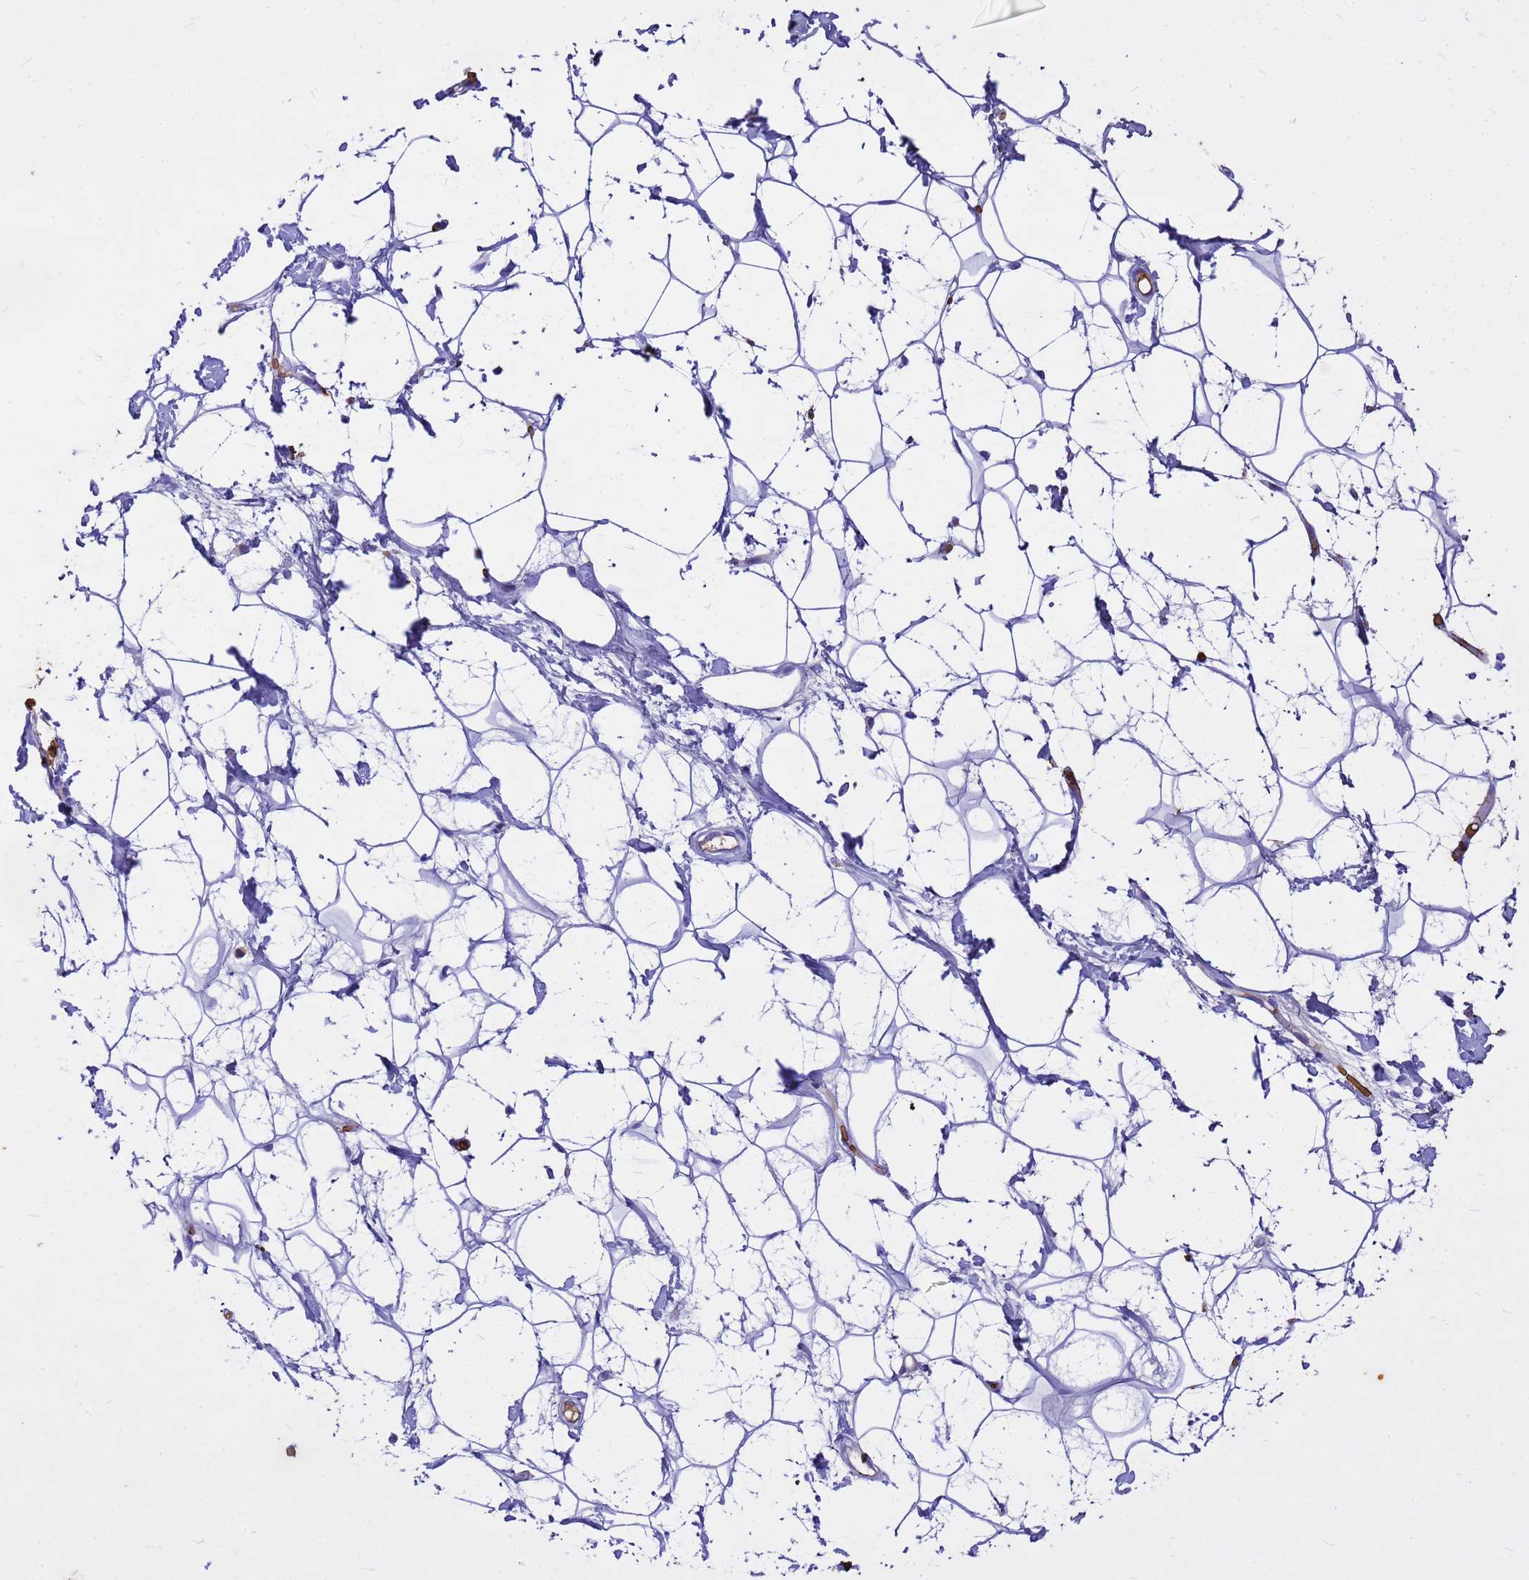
{"staining": {"intensity": "strong", "quantity": "25%-75%", "location": "cytoplasmic/membranous"}, "tissue": "adipose tissue", "cell_type": "Adipocytes", "image_type": "normal", "snomed": [{"axis": "morphology", "description": "Normal tissue, NOS"}, {"axis": "topography", "description": "Breast"}], "caption": "Protein staining reveals strong cytoplasmic/membranous positivity in approximately 25%-75% of adipocytes in benign adipose tissue.", "gene": "HBA1", "patient": {"sex": "female", "age": 26}}